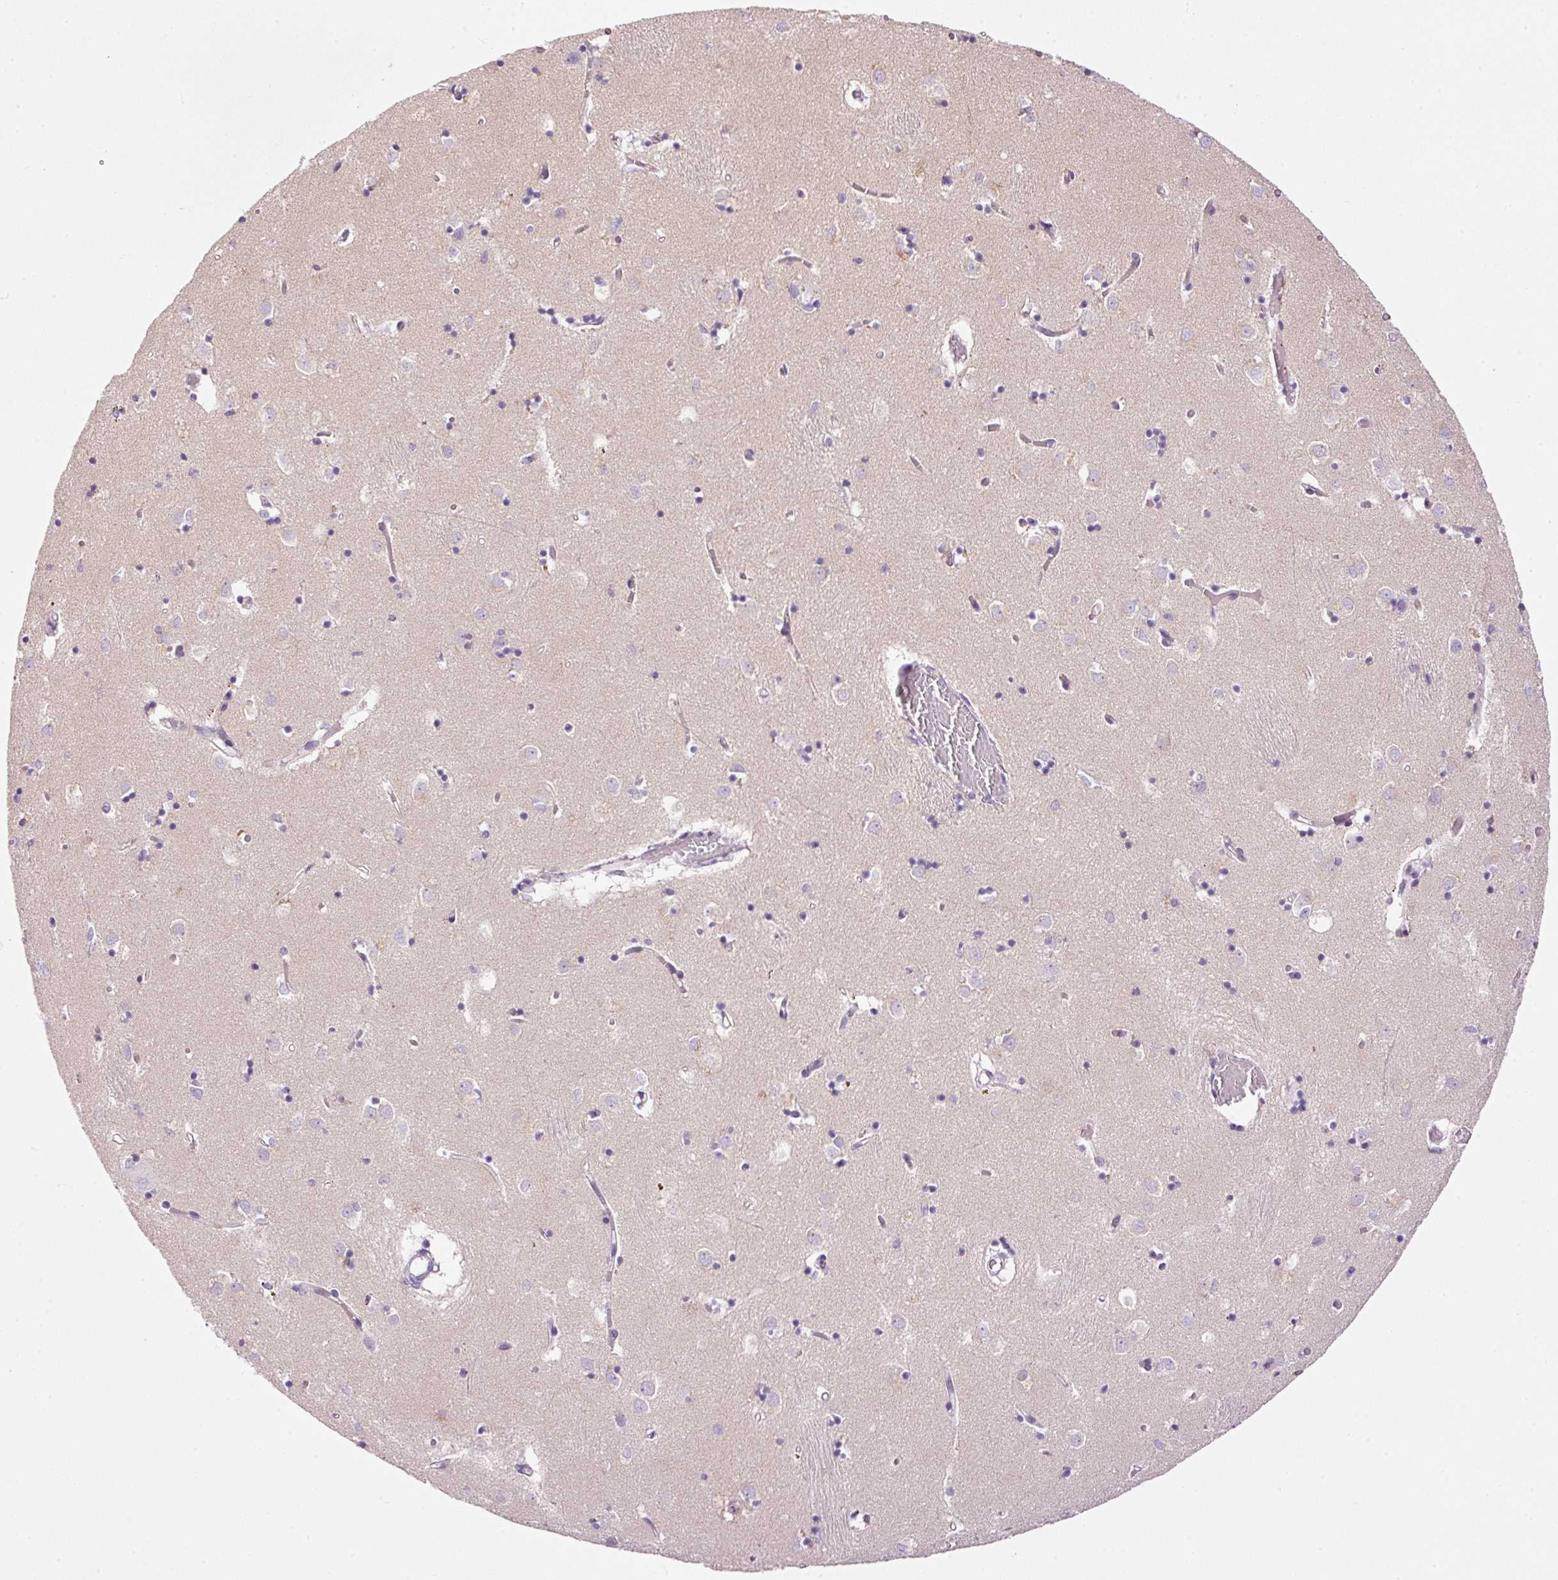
{"staining": {"intensity": "negative", "quantity": "none", "location": "none"}, "tissue": "caudate", "cell_type": "Glial cells", "image_type": "normal", "snomed": [{"axis": "morphology", "description": "Normal tissue, NOS"}, {"axis": "topography", "description": "Lateral ventricle wall"}], "caption": "Immunohistochemical staining of benign human caudate exhibits no significant staining in glial cells. (DAB (3,3'-diaminobenzidine) immunohistochemistry (IHC) visualized using brightfield microscopy, high magnification).", "gene": "SRC", "patient": {"sex": "male", "age": 70}}